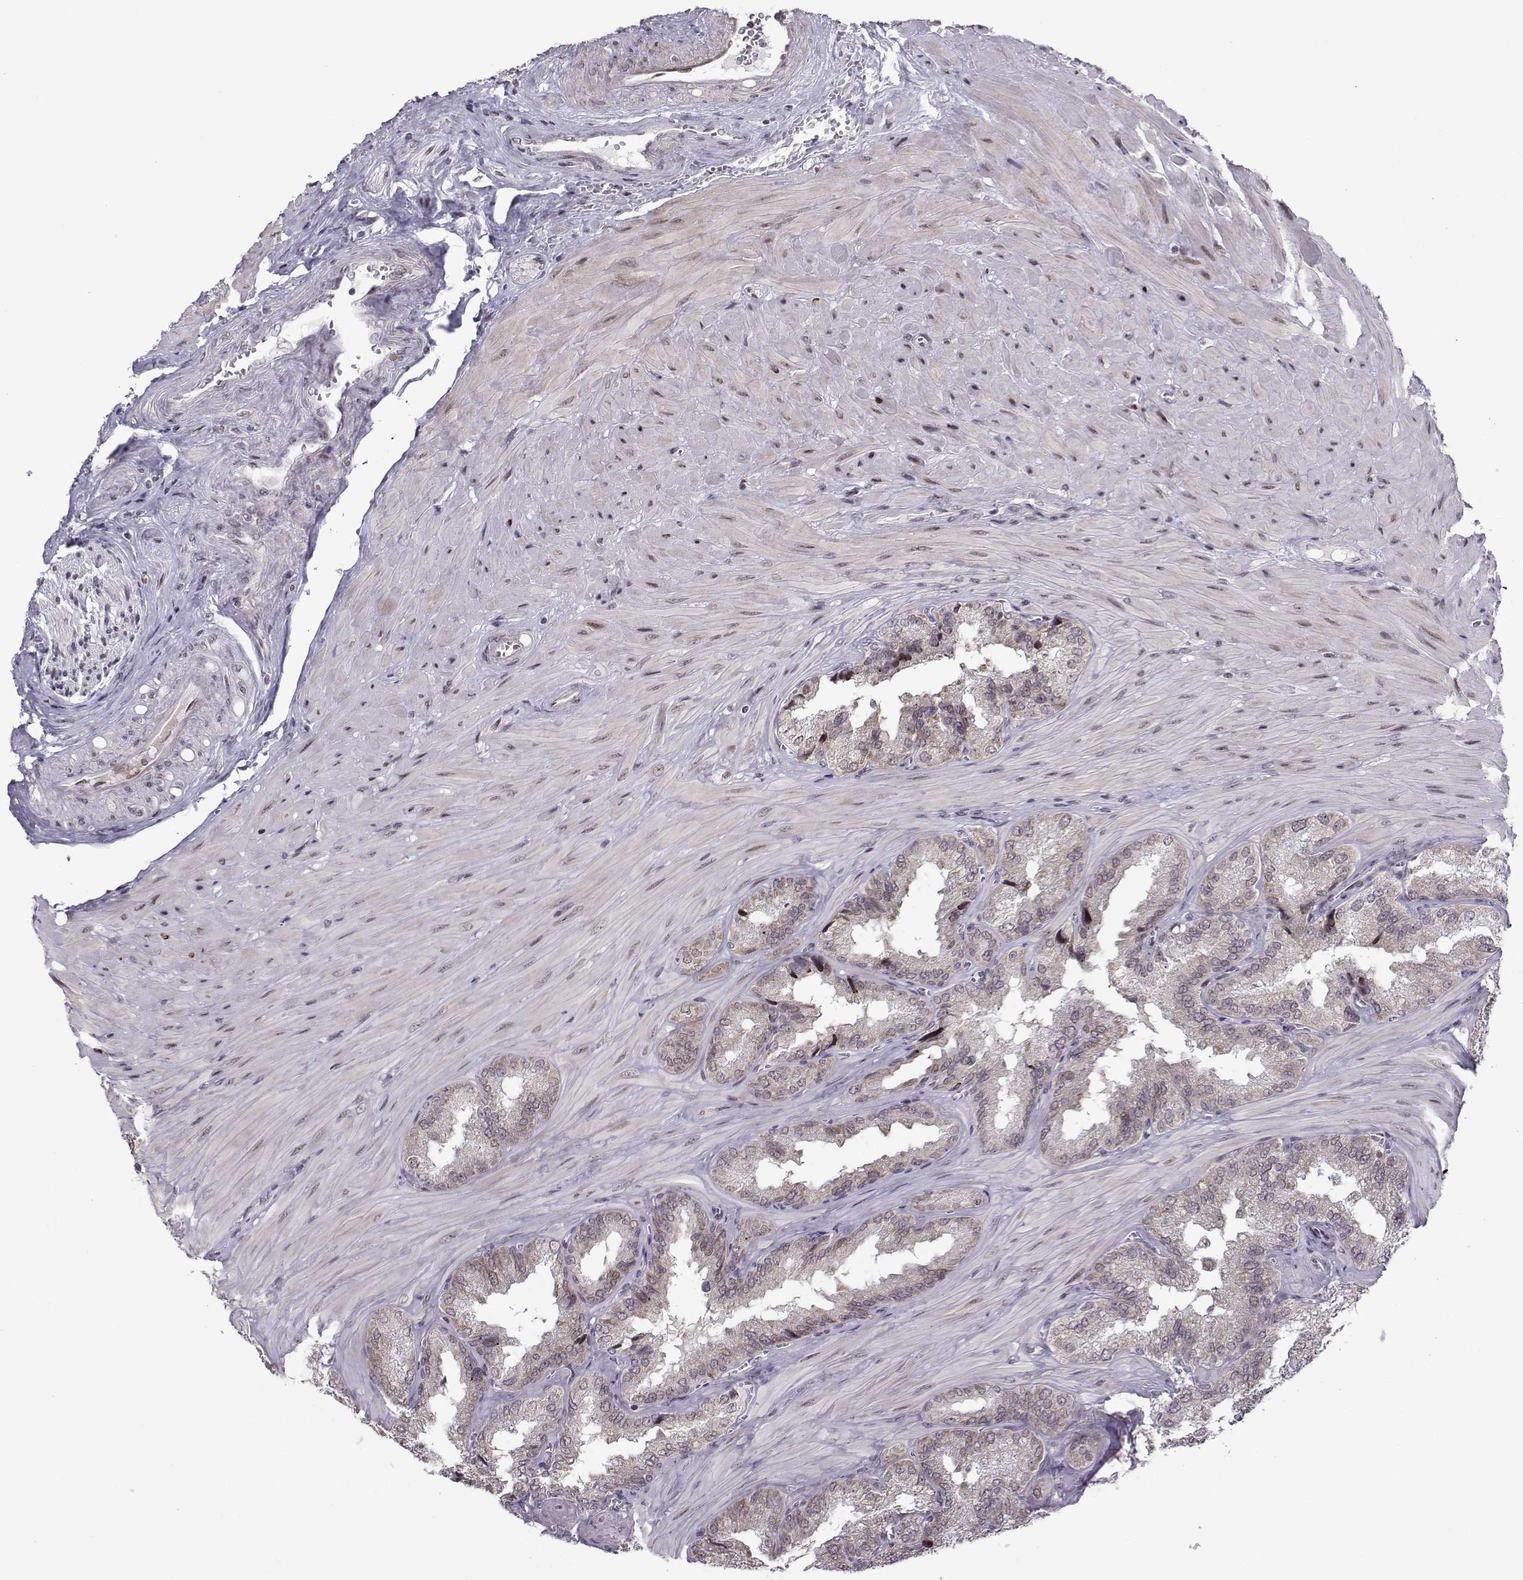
{"staining": {"intensity": "weak", "quantity": "25%-75%", "location": "cytoplasmic/membranous"}, "tissue": "seminal vesicle", "cell_type": "Glandular cells", "image_type": "normal", "snomed": [{"axis": "morphology", "description": "Normal tissue, NOS"}, {"axis": "topography", "description": "Seminal veicle"}], "caption": "Immunohistochemical staining of benign human seminal vesicle exhibits low levels of weak cytoplasmic/membranous positivity in approximately 25%-75% of glandular cells.", "gene": "FGF3", "patient": {"sex": "male", "age": 37}}